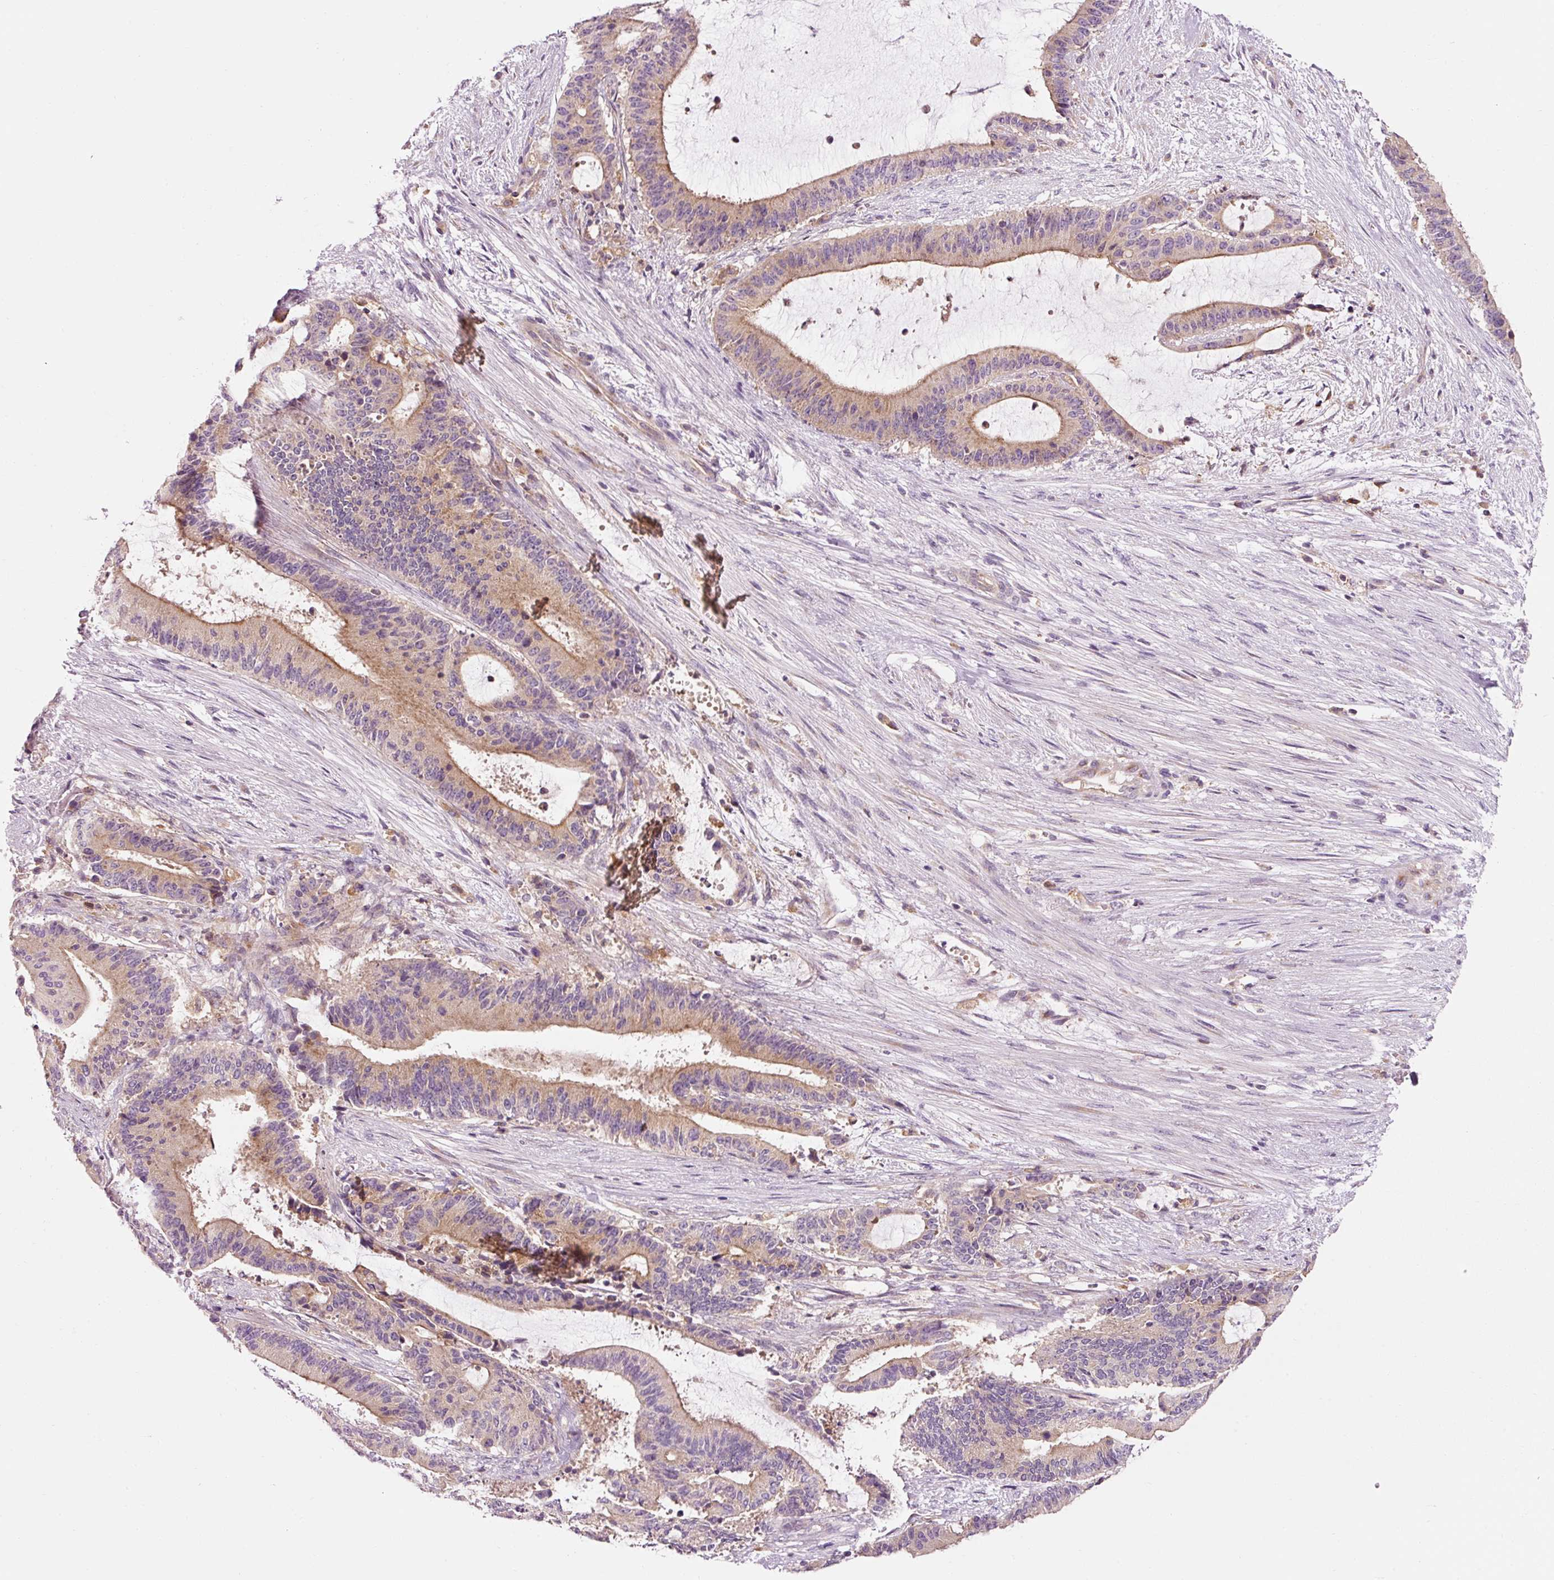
{"staining": {"intensity": "moderate", "quantity": "25%-75%", "location": "cytoplasmic/membranous"}, "tissue": "liver cancer", "cell_type": "Tumor cells", "image_type": "cancer", "snomed": [{"axis": "morphology", "description": "Normal tissue, NOS"}, {"axis": "morphology", "description": "Cholangiocarcinoma"}, {"axis": "topography", "description": "Liver"}, {"axis": "topography", "description": "Peripheral nerve tissue"}], "caption": "Cholangiocarcinoma (liver) was stained to show a protein in brown. There is medium levels of moderate cytoplasmic/membranous positivity in about 25%-75% of tumor cells.", "gene": "NAPA", "patient": {"sex": "female", "age": 73}}